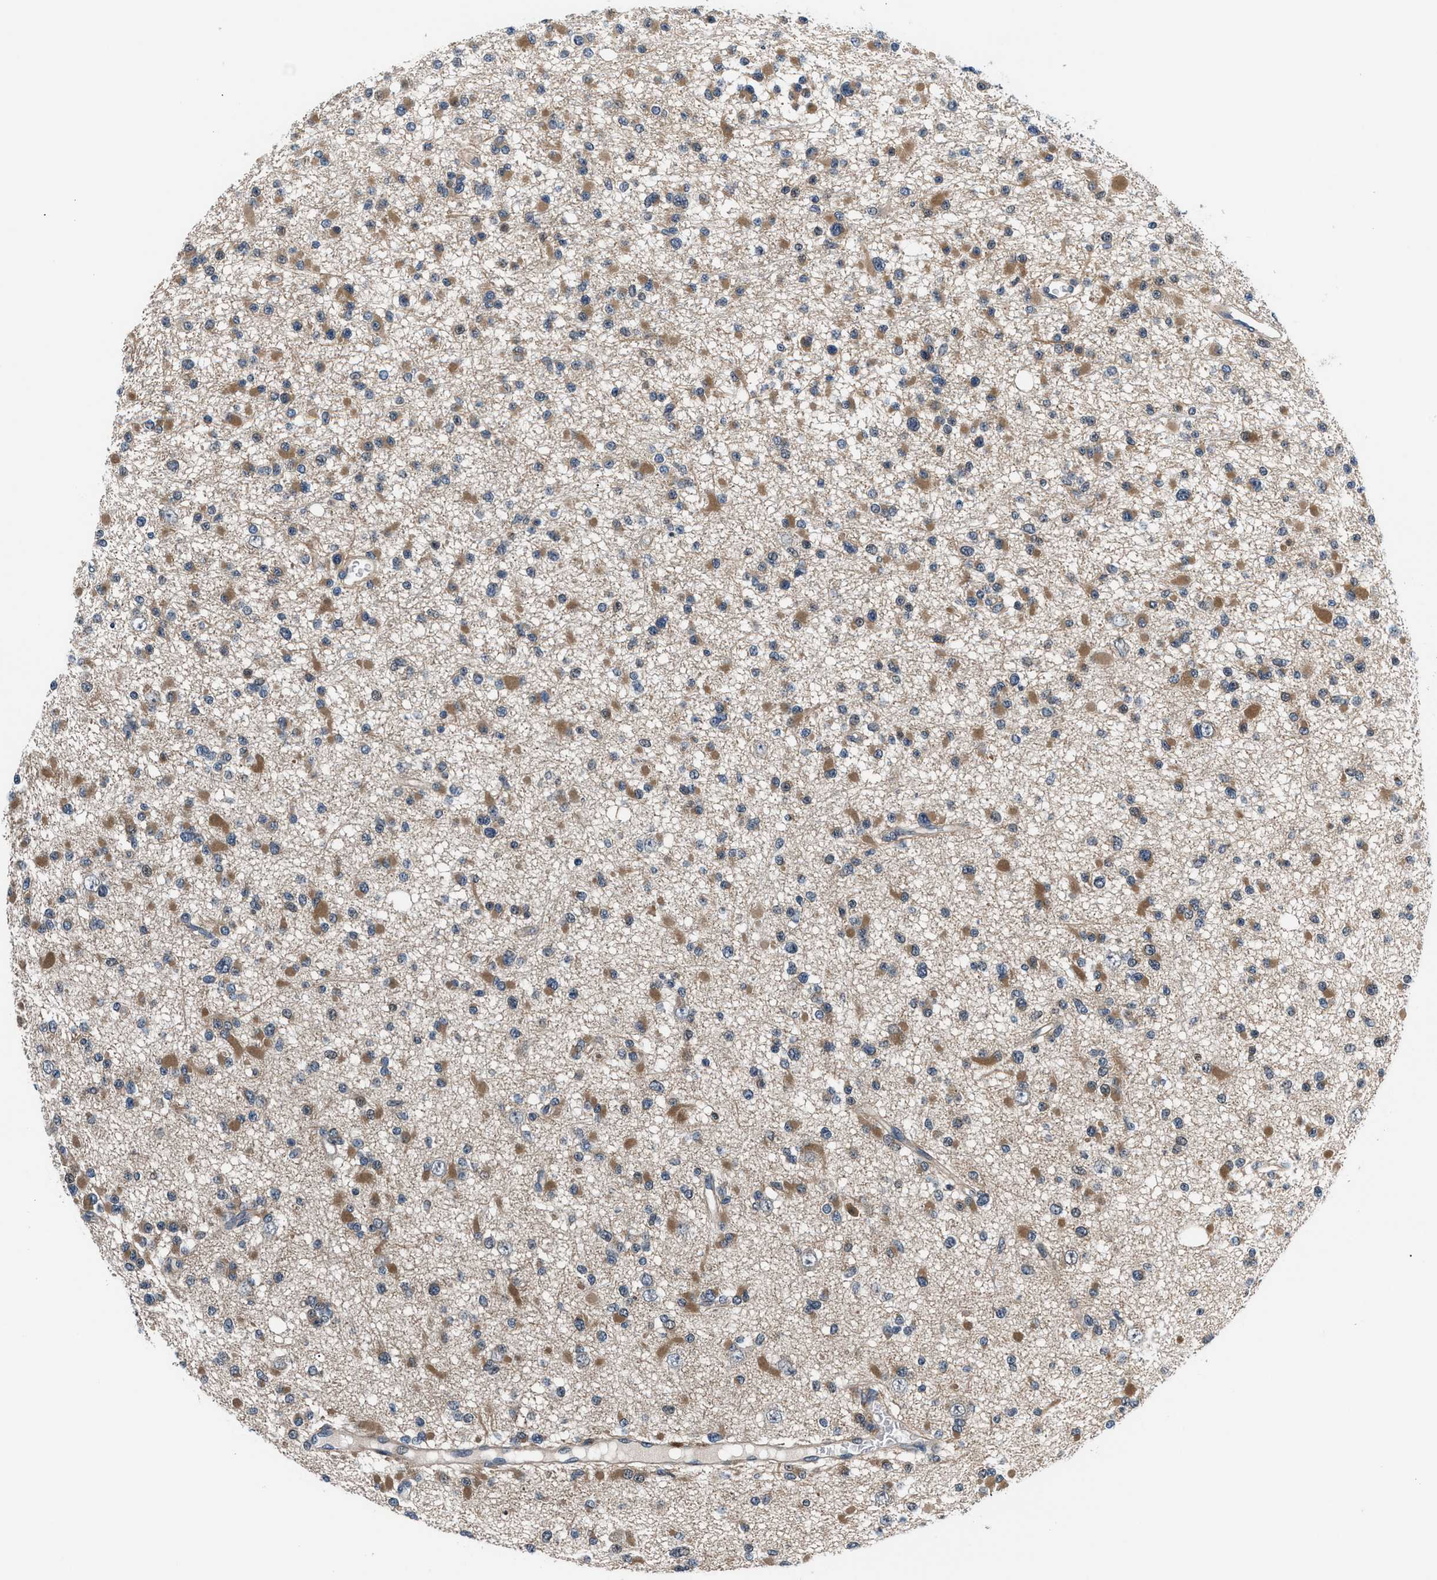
{"staining": {"intensity": "moderate", "quantity": ">75%", "location": "cytoplasmic/membranous"}, "tissue": "glioma", "cell_type": "Tumor cells", "image_type": "cancer", "snomed": [{"axis": "morphology", "description": "Glioma, malignant, Low grade"}, {"axis": "topography", "description": "Brain"}], "caption": "Protein positivity by immunohistochemistry (IHC) reveals moderate cytoplasmic/membranous staining in approximately >75% of tumor cells in malignant glioma (low-grade). Immunohistochemistry (ihc) stains the protein in brown and the nuclei are stained blue.", "gene": "PRPSAP2", "patient": {"sex": "female", "age": 22}}